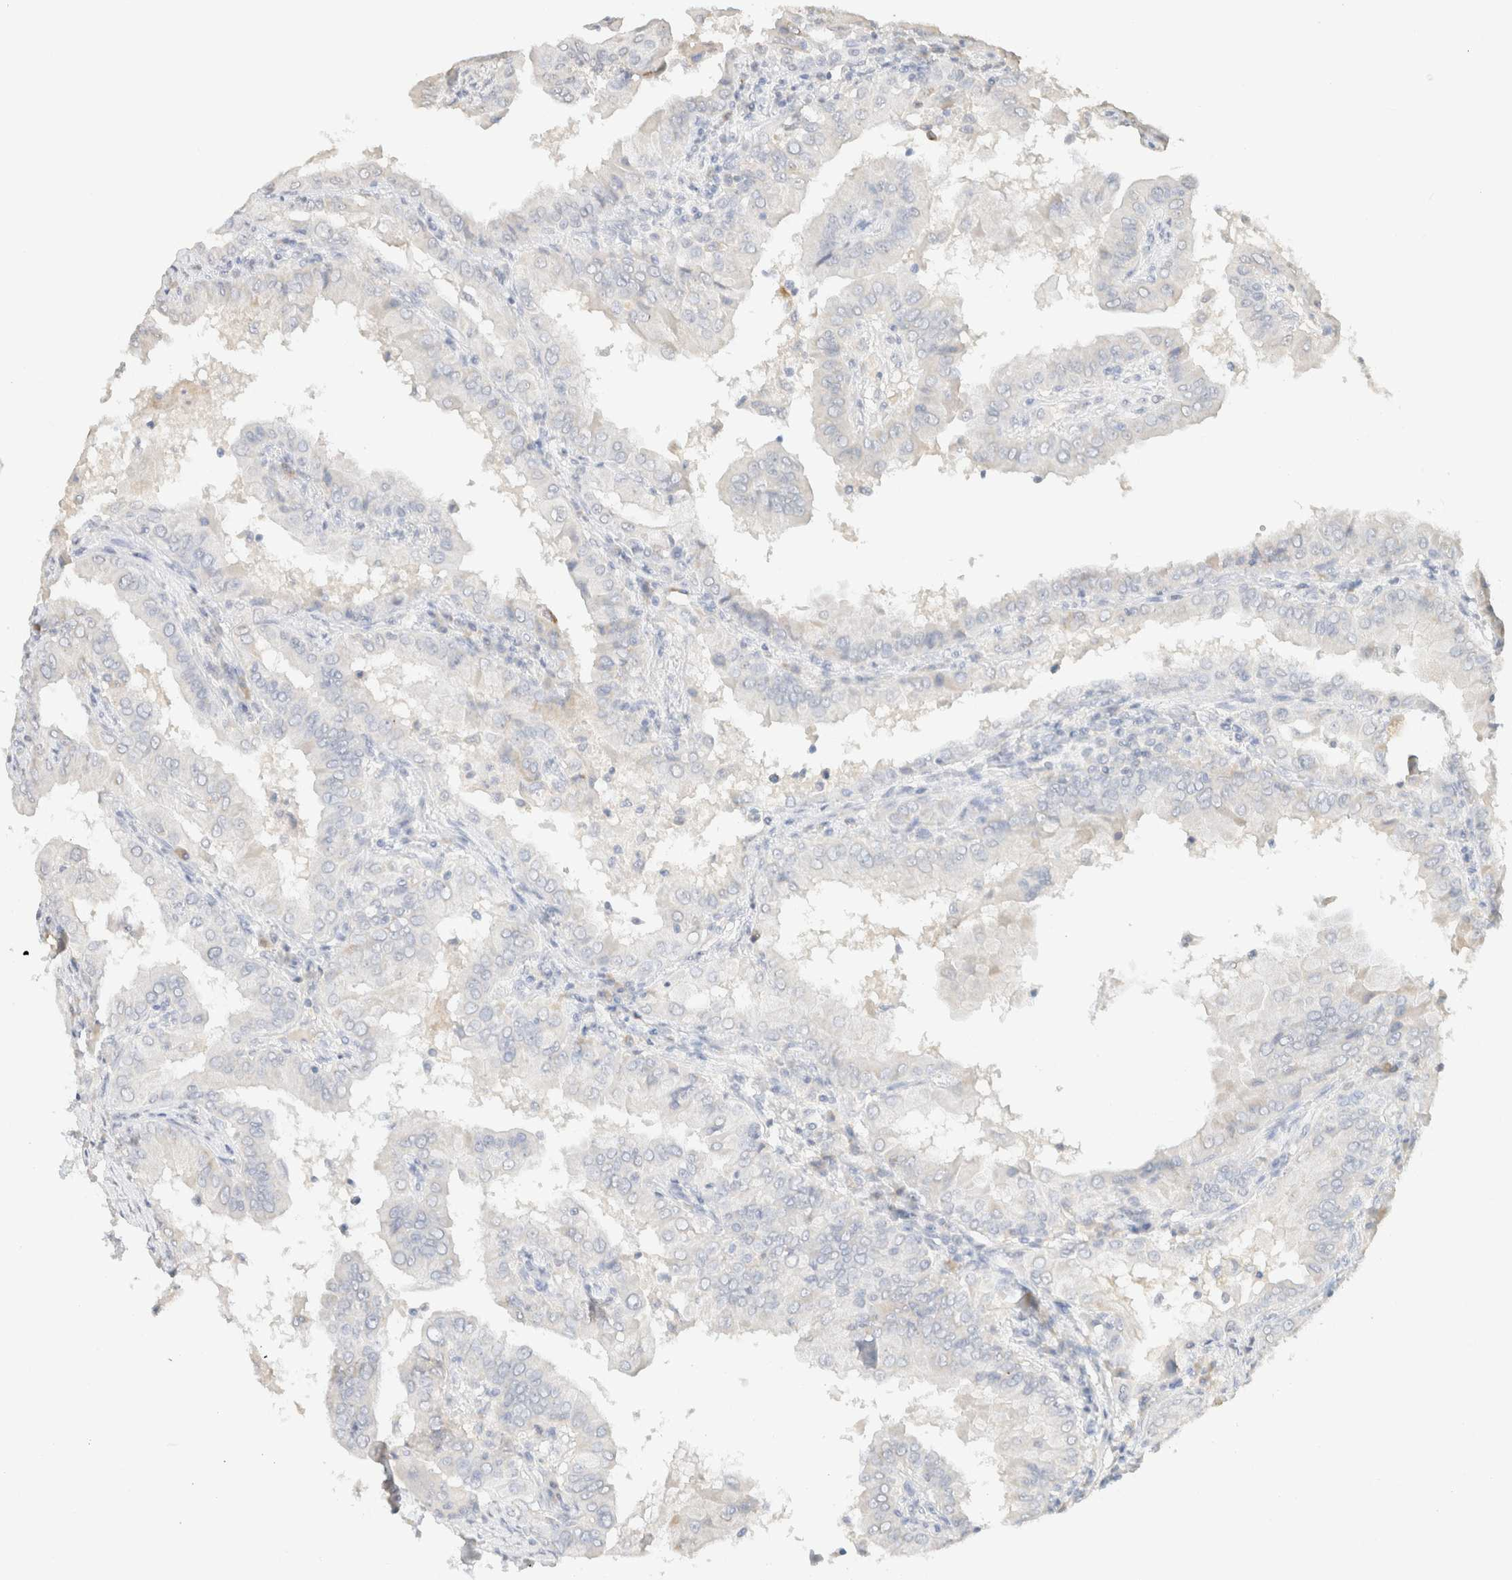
{"staining": {"intensity": "negative", "quantity": "none", "location": "none"}, "tissue": "thyroid cancer", "cell_type": "Tumor cells", "image_type": "cancer", "snomed": [{"axis": "morphology", "description": "Papillary adenocarcinoma, NOS"}, {"axis": "topography", "description": "Thyroid gland"}], "caption": "DAB (3,3'-diaminobenzidine) immunohistochemical staining of human thyroid cancer exhibits no significant staining in tumor cells. (Brightfield microscopy of DAB IHC at high magnification).", "gene": "CPA1", "patient": {"sex": "male", "age": 33}}